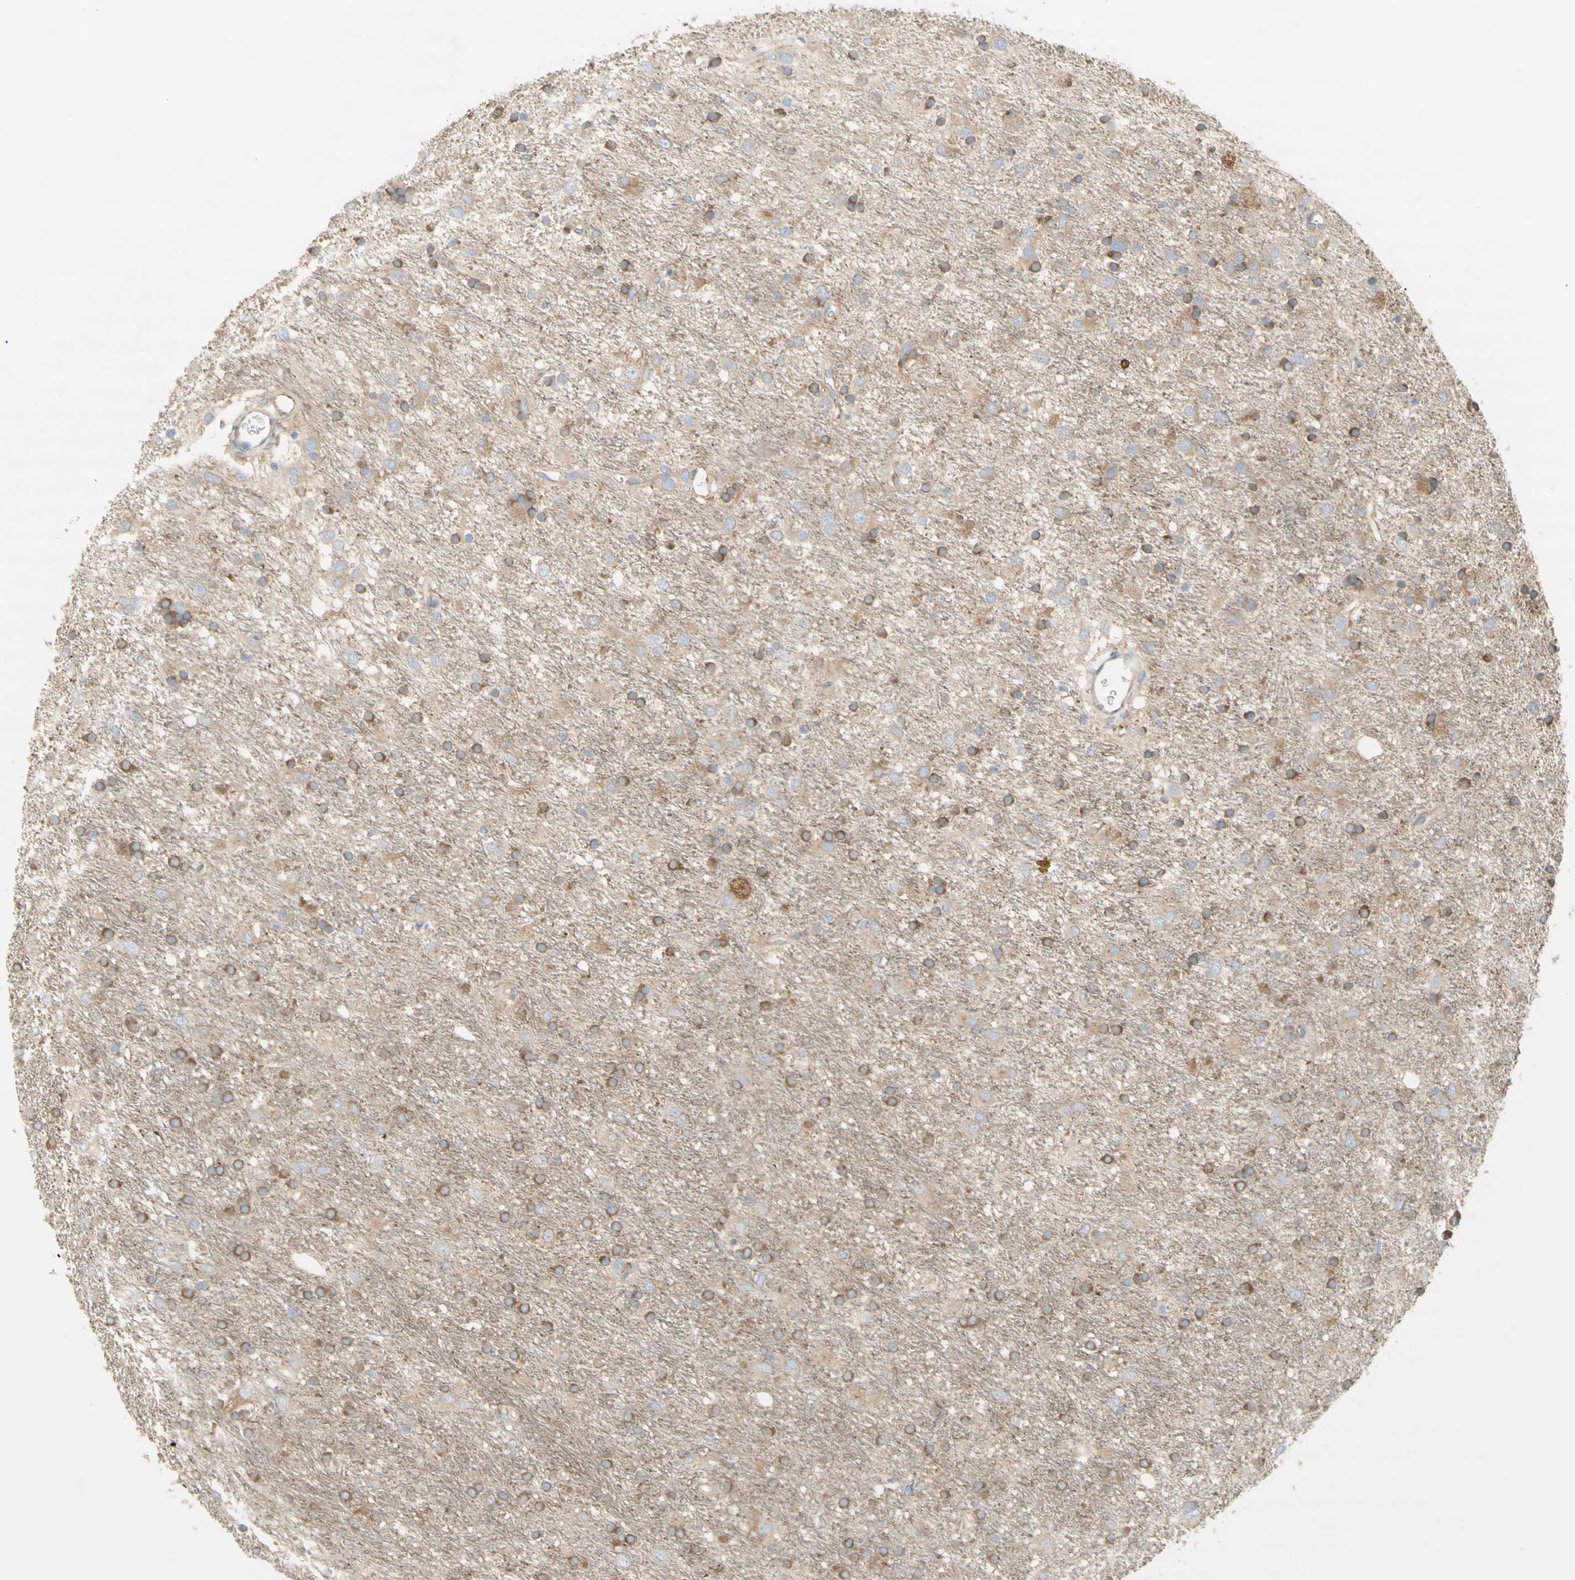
{"staining": {"intensity": "moderate", "quantity": "25%-75%", "location": "cytoplasmic/membranous"}, "tissue": "glioma", "cell_type": "Tumor cells", "image_type": "cancer", "snomed": [{"axis": "morphology", "description": "Glioma, malignant, Low grade"}, {"axis": "topography", "description": "Brain"}], "caption": "Low-grade glioma (malignant) stained for a protein (brown) demonstrates moderate cytoplasmic/membranous positive positivity in about 25%-75% of tumor cells.", "gene": "DYNC1H1", "patient": {"sex": "male", "age": 77}}